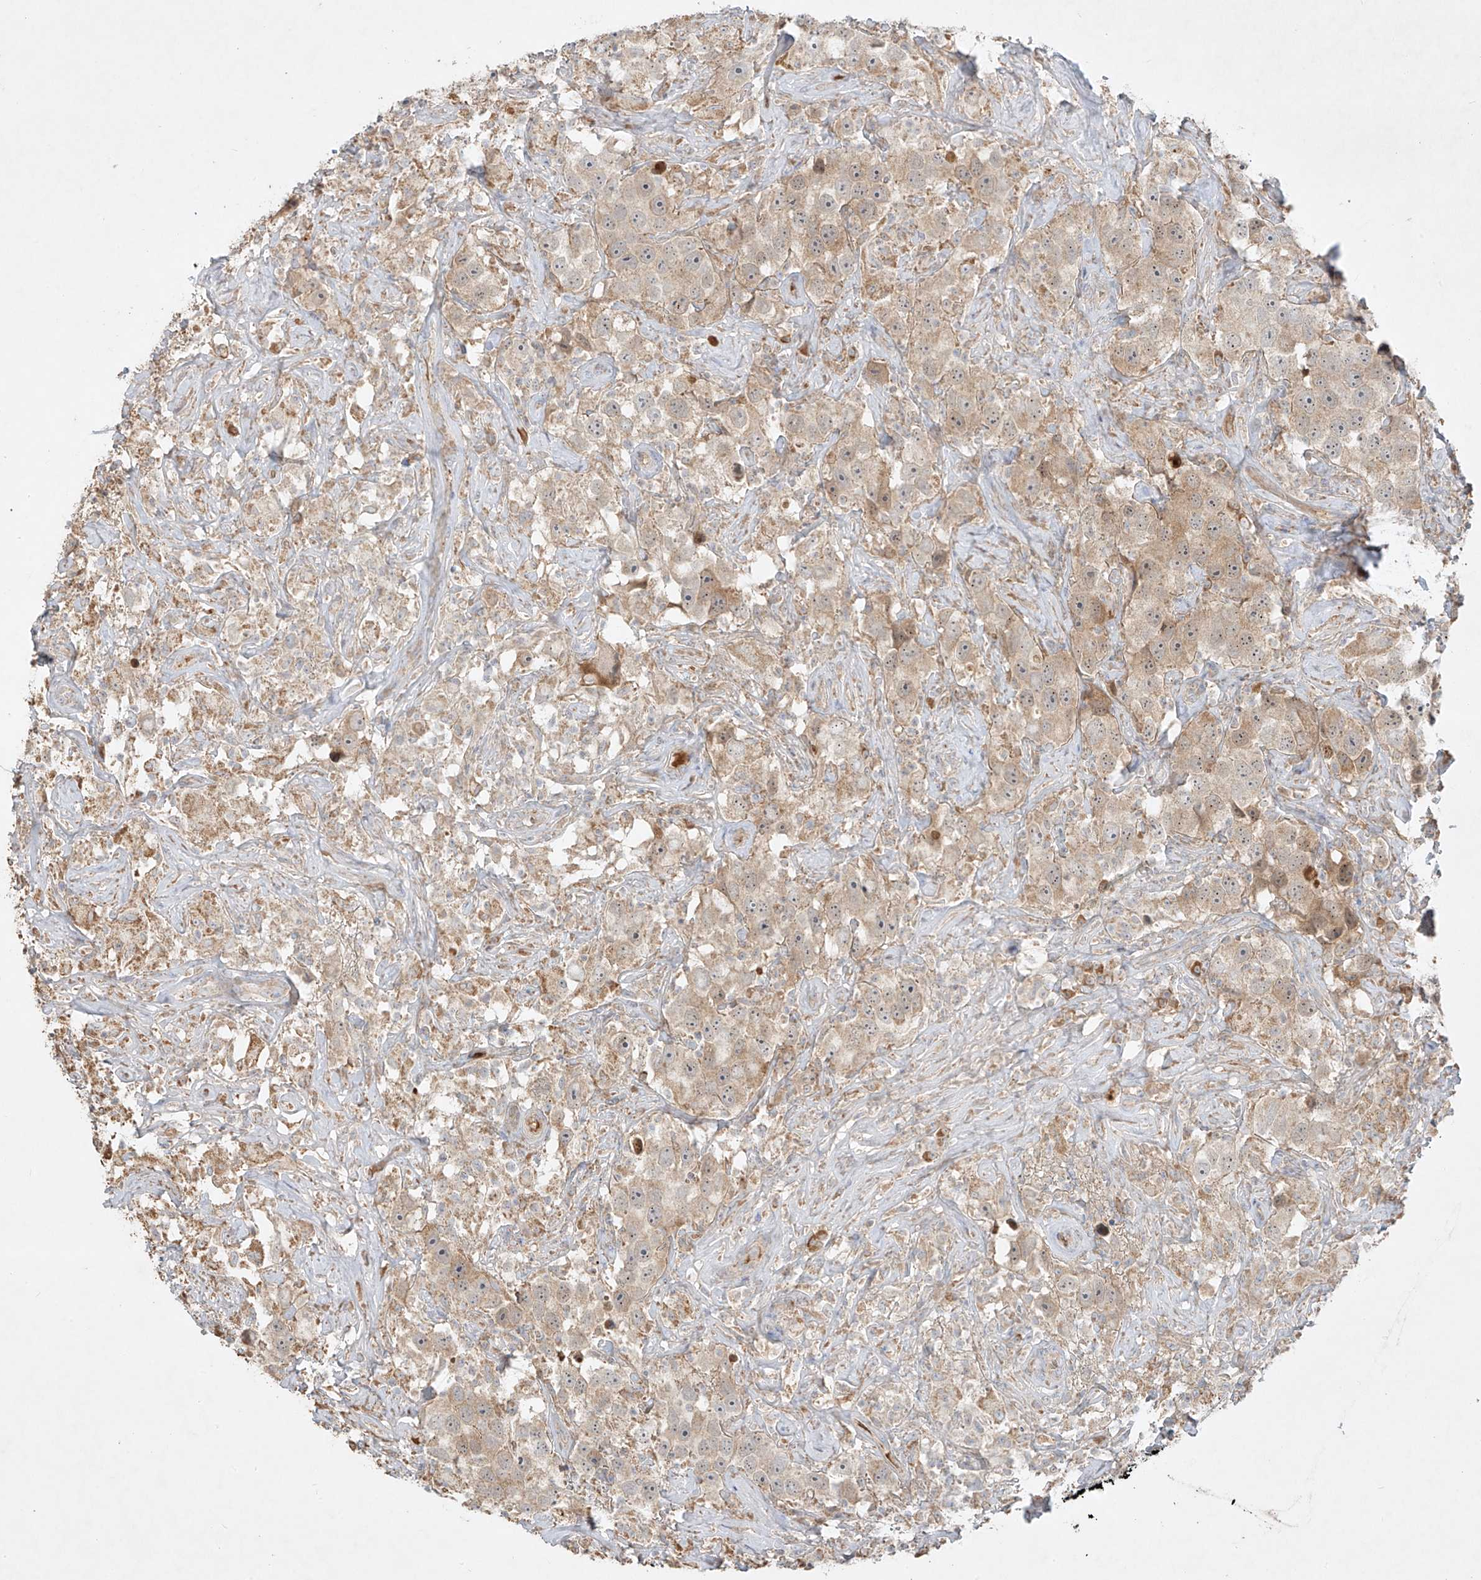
{"staining": {"intensity": "weak", "quantity": ">75%", "location": "cytoplasmic/membranous"}, "tissue": "testis cancer", "cell_type": "Tumor cells", "image_type": "cancer", "snomed": [{"axis": "morphology", "description": "Seminoma, NOS"}, {"axis": "topography", "description": "Testis"}], "caption": "Seminoma (testis) was stained to show a protein in brown. There is low levels of weak cytoplasmic/membranous expression in about >75% of tumor cells. The protein is stained brown, and the nuclei are stained in blue (DAB (3,3'-diaminobenzidine) IHC with brightfield microscopy, high magnification).", "gene": "KPNA7", "patient": {"sex": "male", "age": 49}}